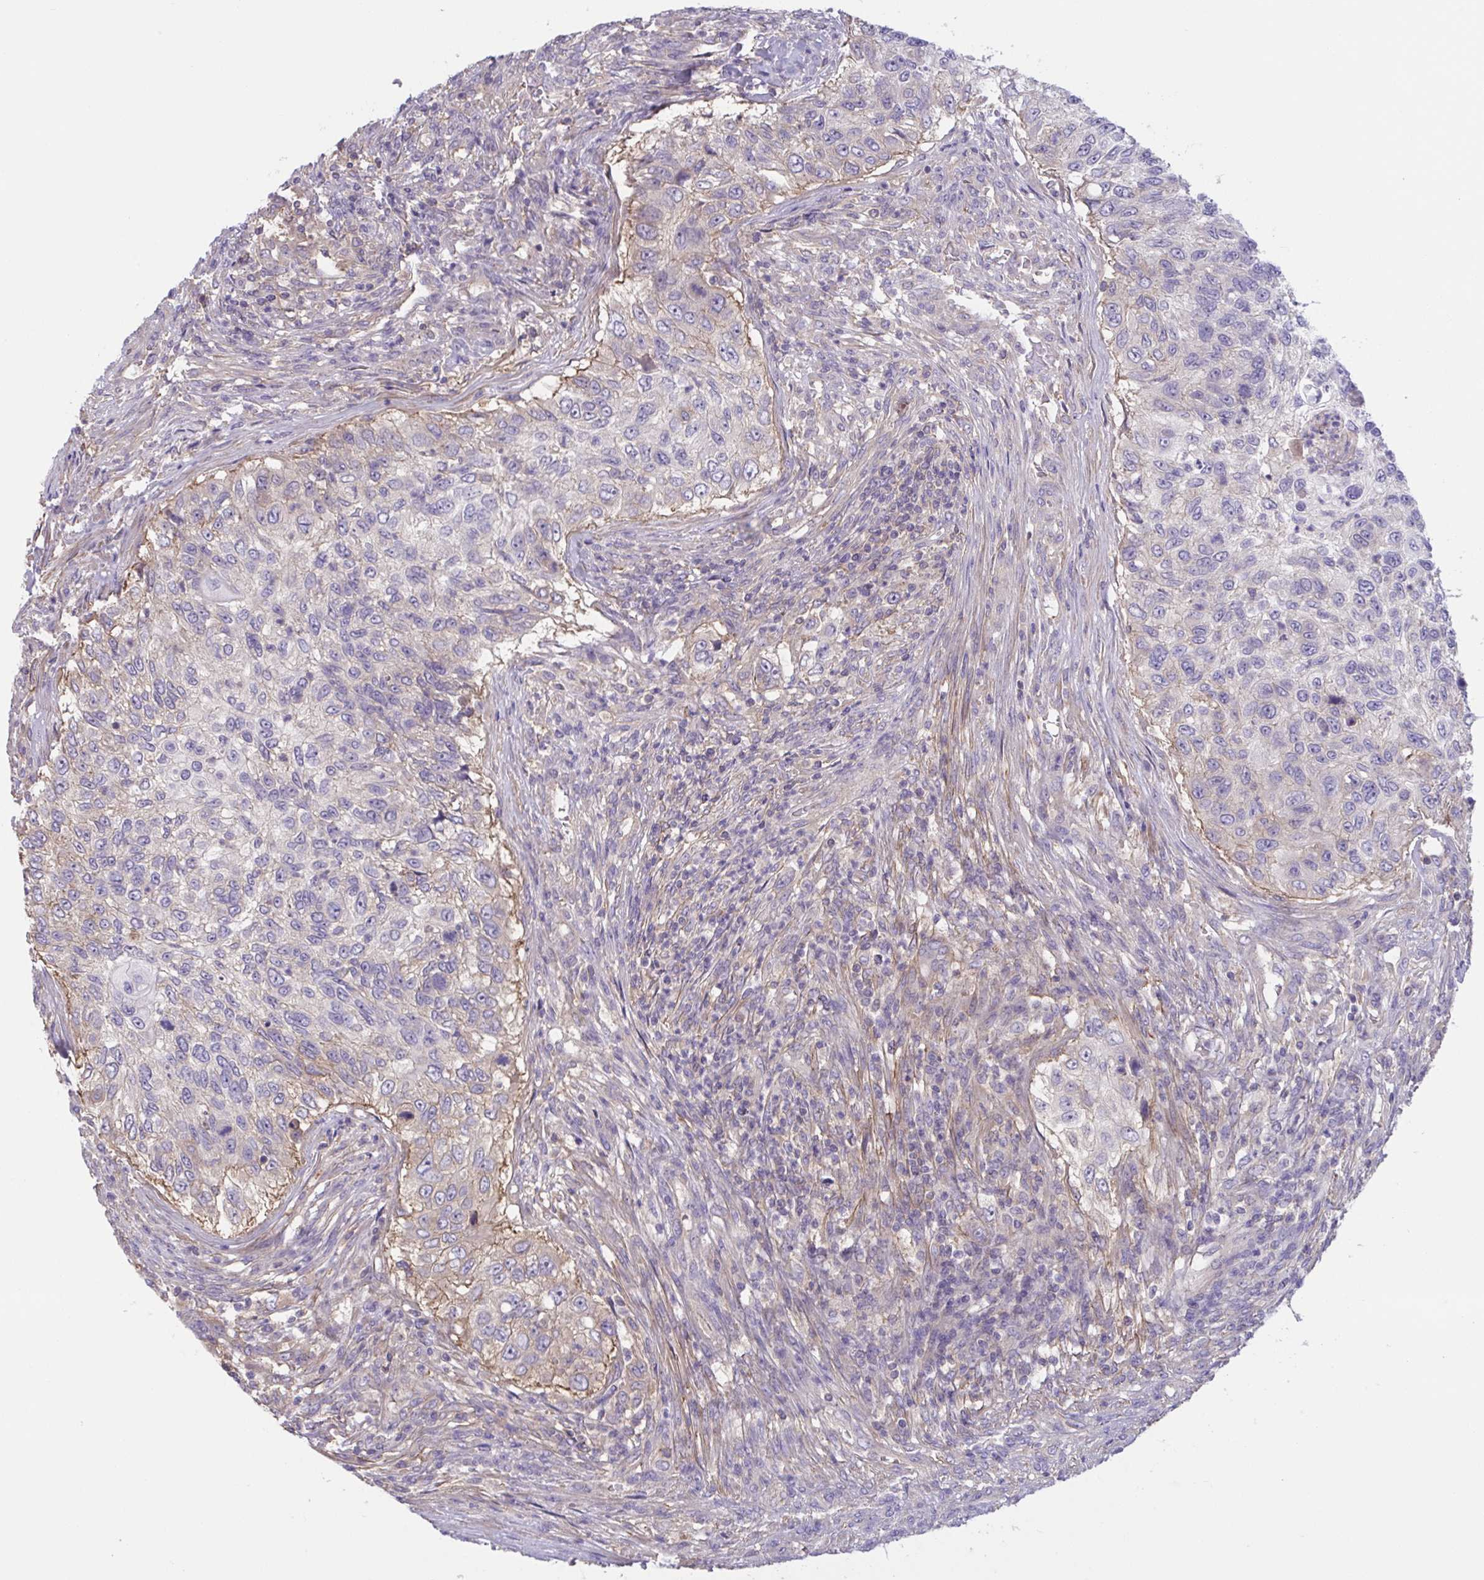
{"staining": {"intensity": "negative", "quantity": "none", "location": "none"}, "tissue": "urothelial cancer", "cell_type": "Tumor cells", "image_type": "cancer", "snomed": [{"axis": "morphology", "description": "Urothelial carcinoma, High grade"}, {"axis": "topography", "description": "Urinary bladder"}], "caption": "Photomicrograph shows no protein positivity in tumor cells of urothelial carcinoma (high-grade) tissue.", "gene": "WNT9B", "patient": {"sex": "female", "age": 60}}